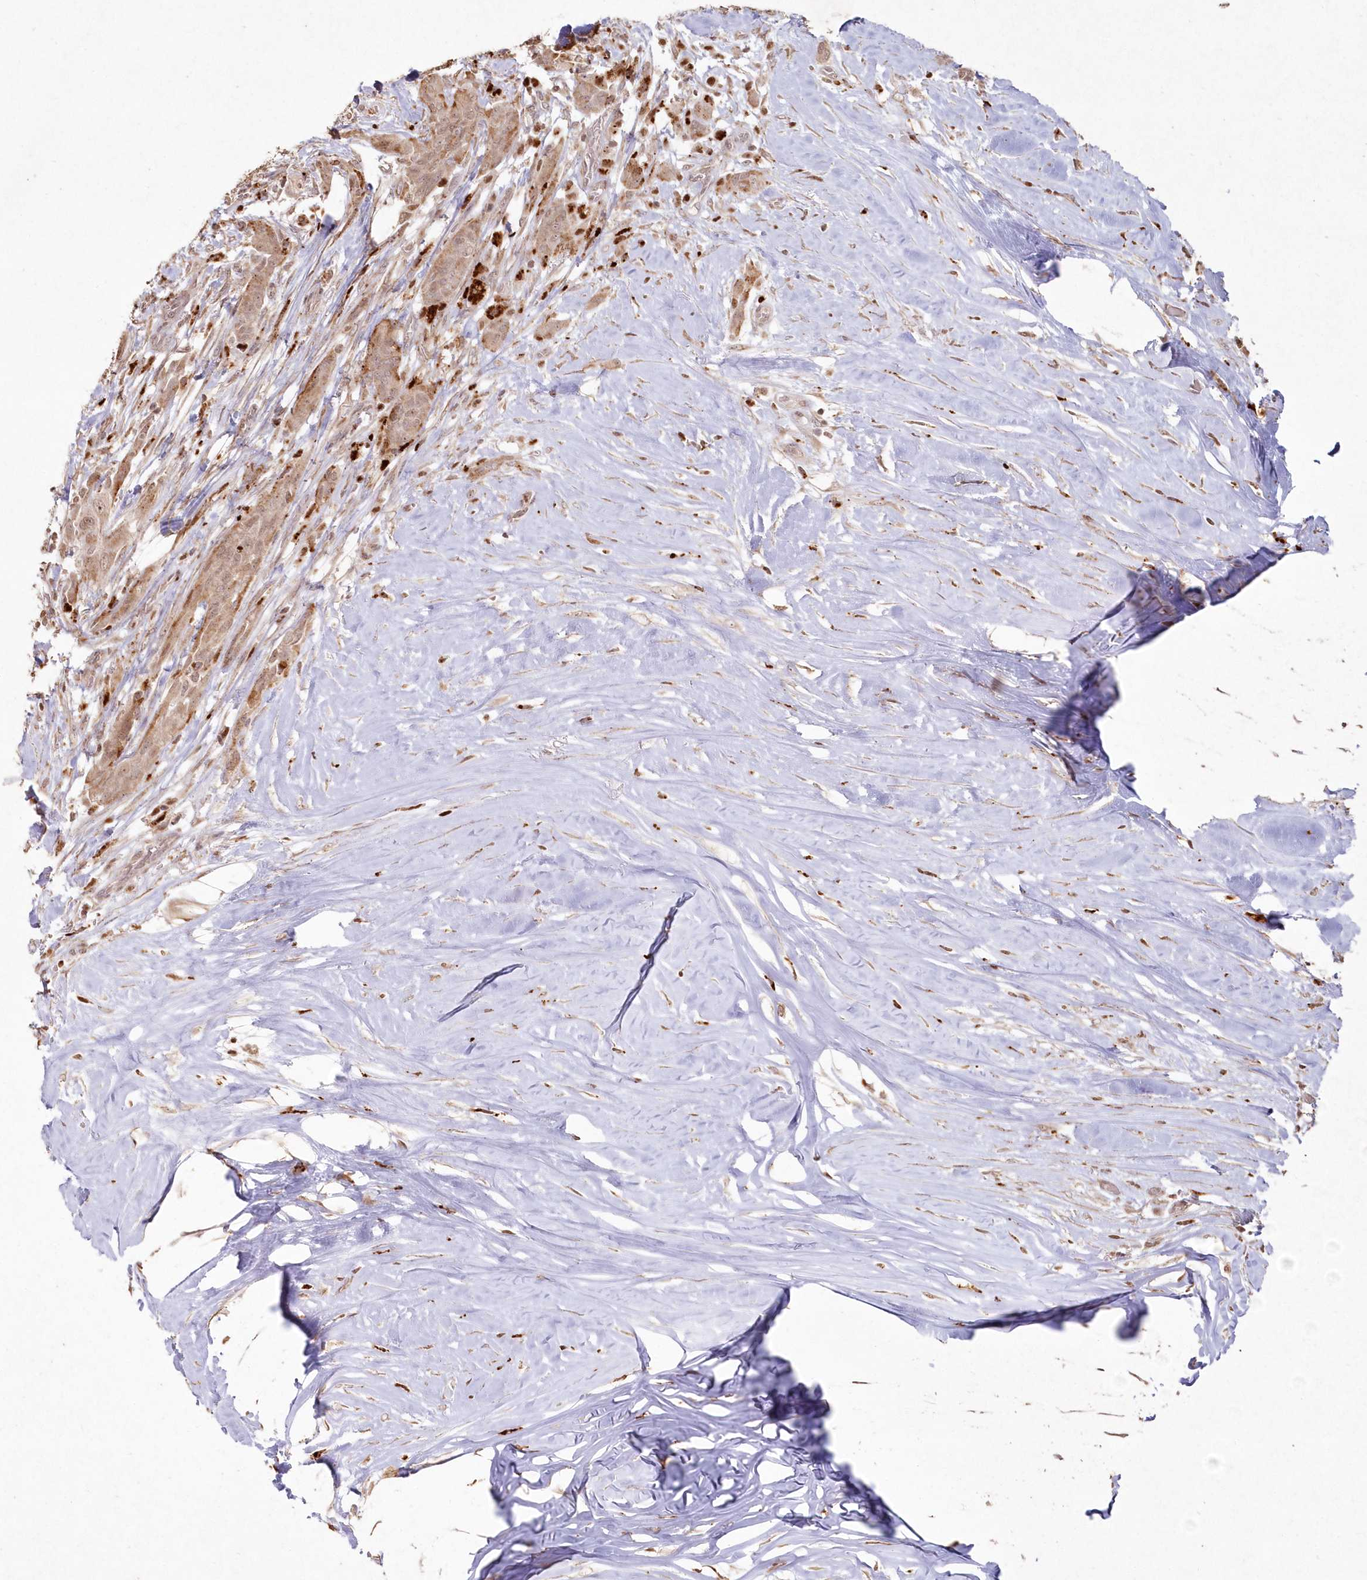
{"staining": {"intensity": "weak", "quantity": ">75%", "location": "cytoplasmic/membranous,nuclear"}, "tissue": "thyroid cancer", "cell_type": "Tumor cells", "image_type": "cancer", "snomed": [{"axis": "morphology", "description": "Papillary adenocarcinoma, NOS"}, {"axis": "topography", "description": "Thyroid gland"}], "caption": "An immunohistochemistry histopathology image of neoplastic tissue is shown. Protein staining in brown highlights weak cytoplasmic/membranous and nuclear positivity in papillary adenocarcinoma (thyroid) within tumor cells.", "gene": "ARSB", "patient": {"sex": "female", "age": 59}}